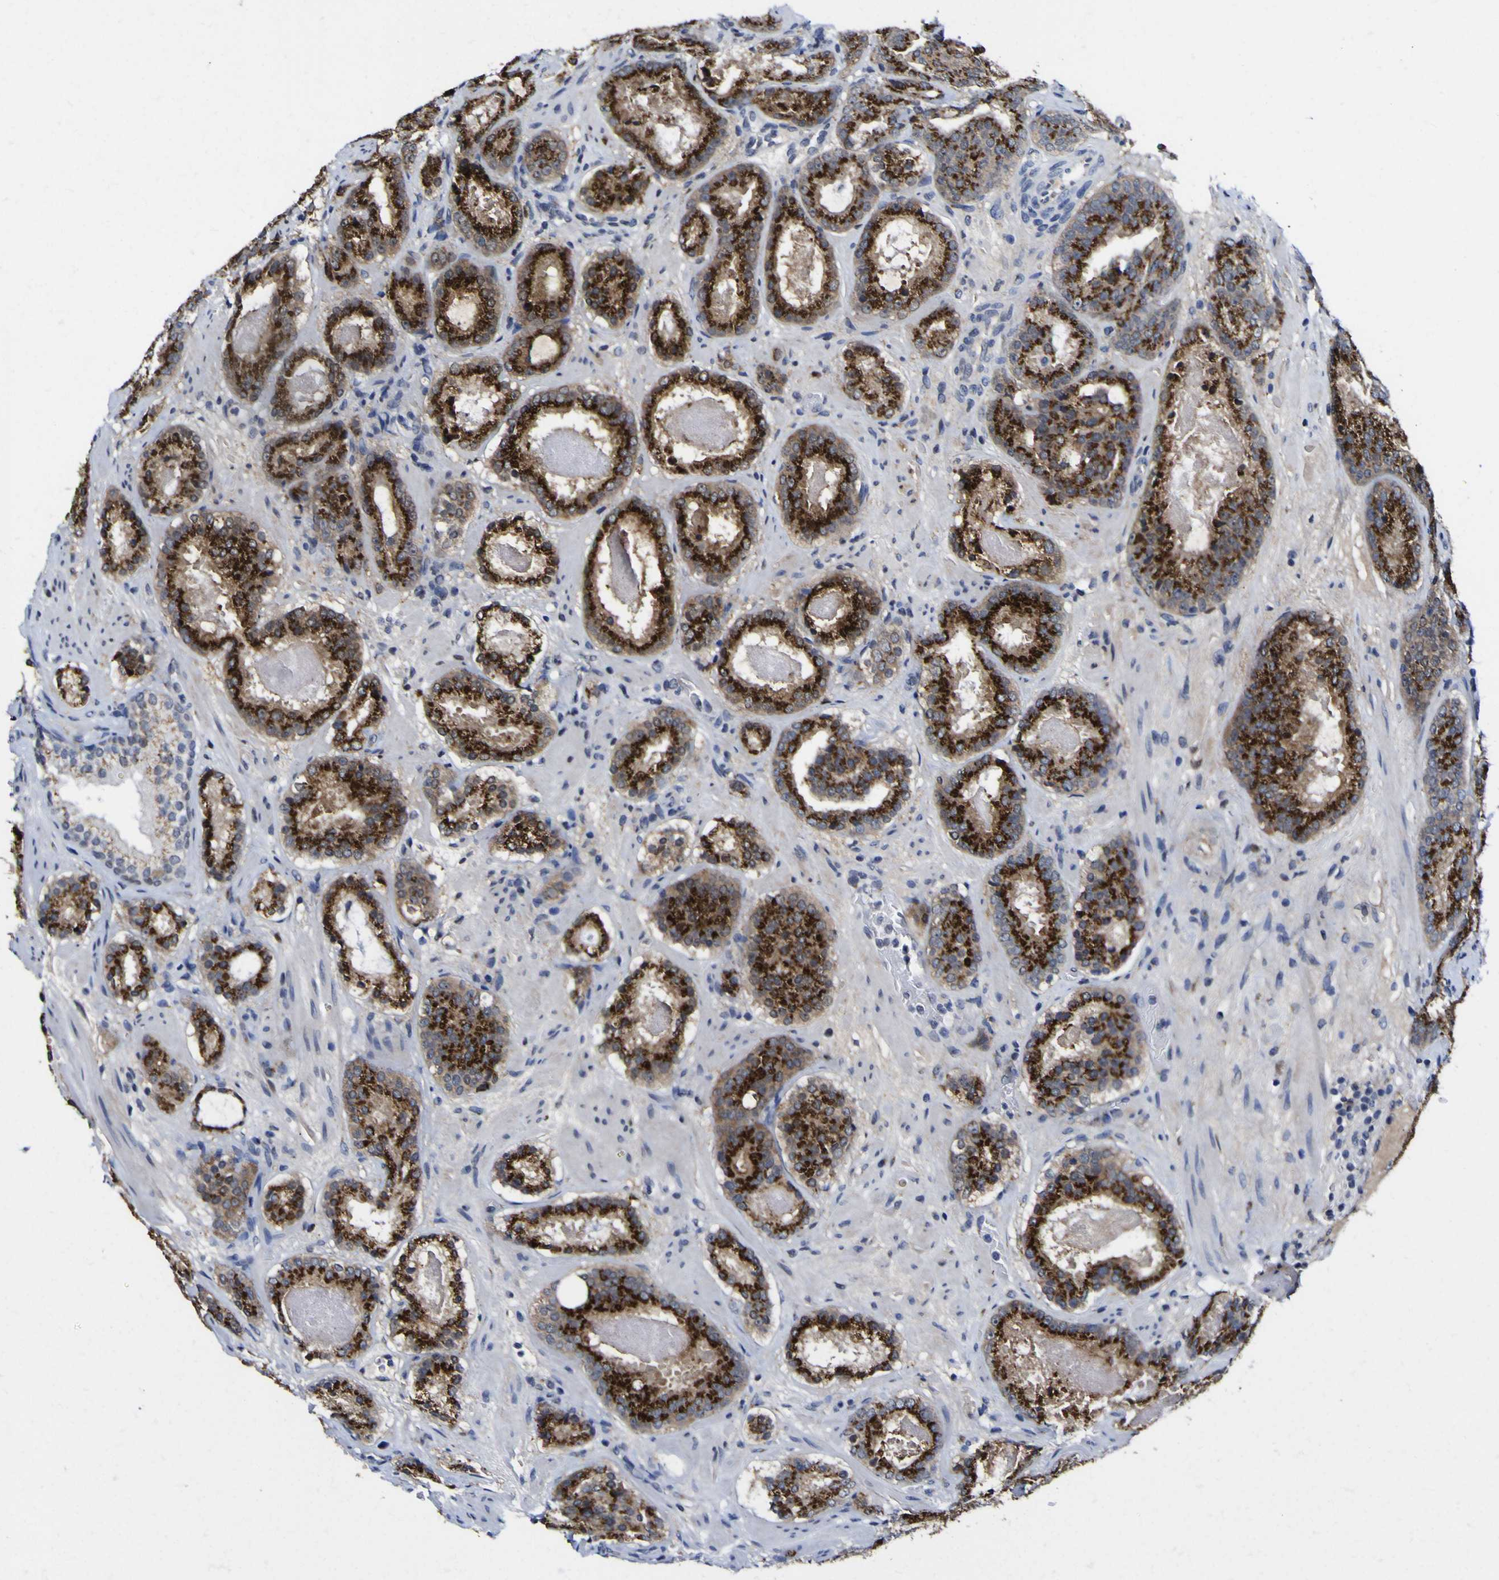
{"staining": {"intensity": "strong", "quantity": ">75%", "location": "cytoplasmic/membranous"}, "tissue": "prostate cancer", "cell_type": "Tumor cells", "image_type": "cancer", "snomed": [{"axis": "morphology", "description": "Adenocarcinoma, Low grade"}, {"axis": "topography", "description": "Prostate"}], "caption": "Human prostate cancer (adenocarcinoma (low-grade)) stained with a protein marker displays strong staining in tumor cells.", "gene": "GOLM1", "patient": {"sex": "male", "age": 69}}